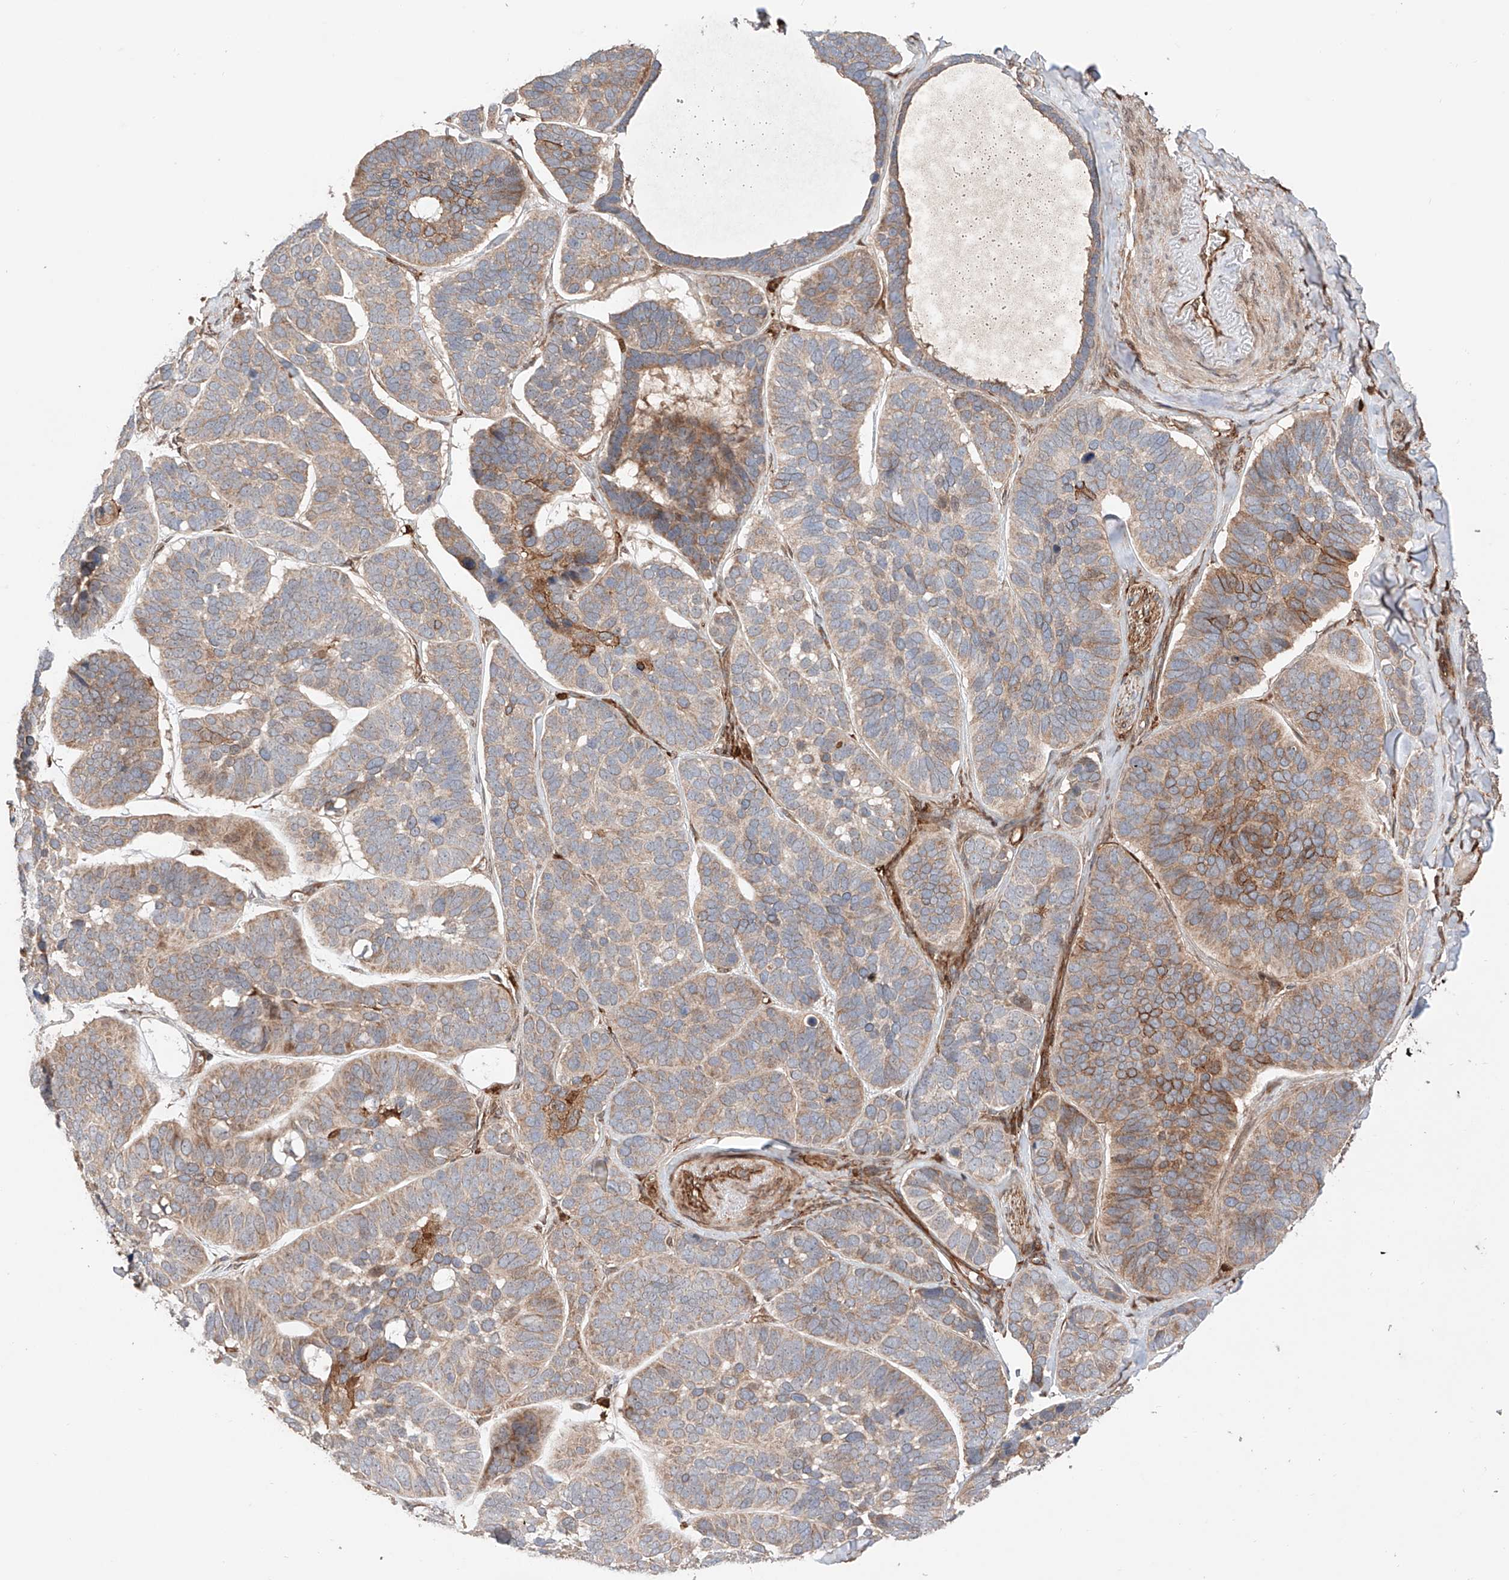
{"staining": {"intensity": "moderate", "quantity": "25%-75%", "location": "cytoplasmic/membranous"}, "tissue": "skin cancer", "cell_type": "Tumor cells", "image_type": "cancer", "snomed": [{"axis": "morphology", "description": "Basal cell carcinoma"}, {"axis": "topography", "description": "Skin"}], "caption": "Immunohistochemistry image of neoplastic tissue: human skin cancer (basal cell carcinoma) stained using immunohistochemistry demonstrates medium levels of moderate protein expression localized specifically in the cytoplasmic/membranous of tumor cells, appearing as a cytoplasmic/membranous brown color.", "gene": "IGSF22", "patient": {"sex": "male", "age": 62}}